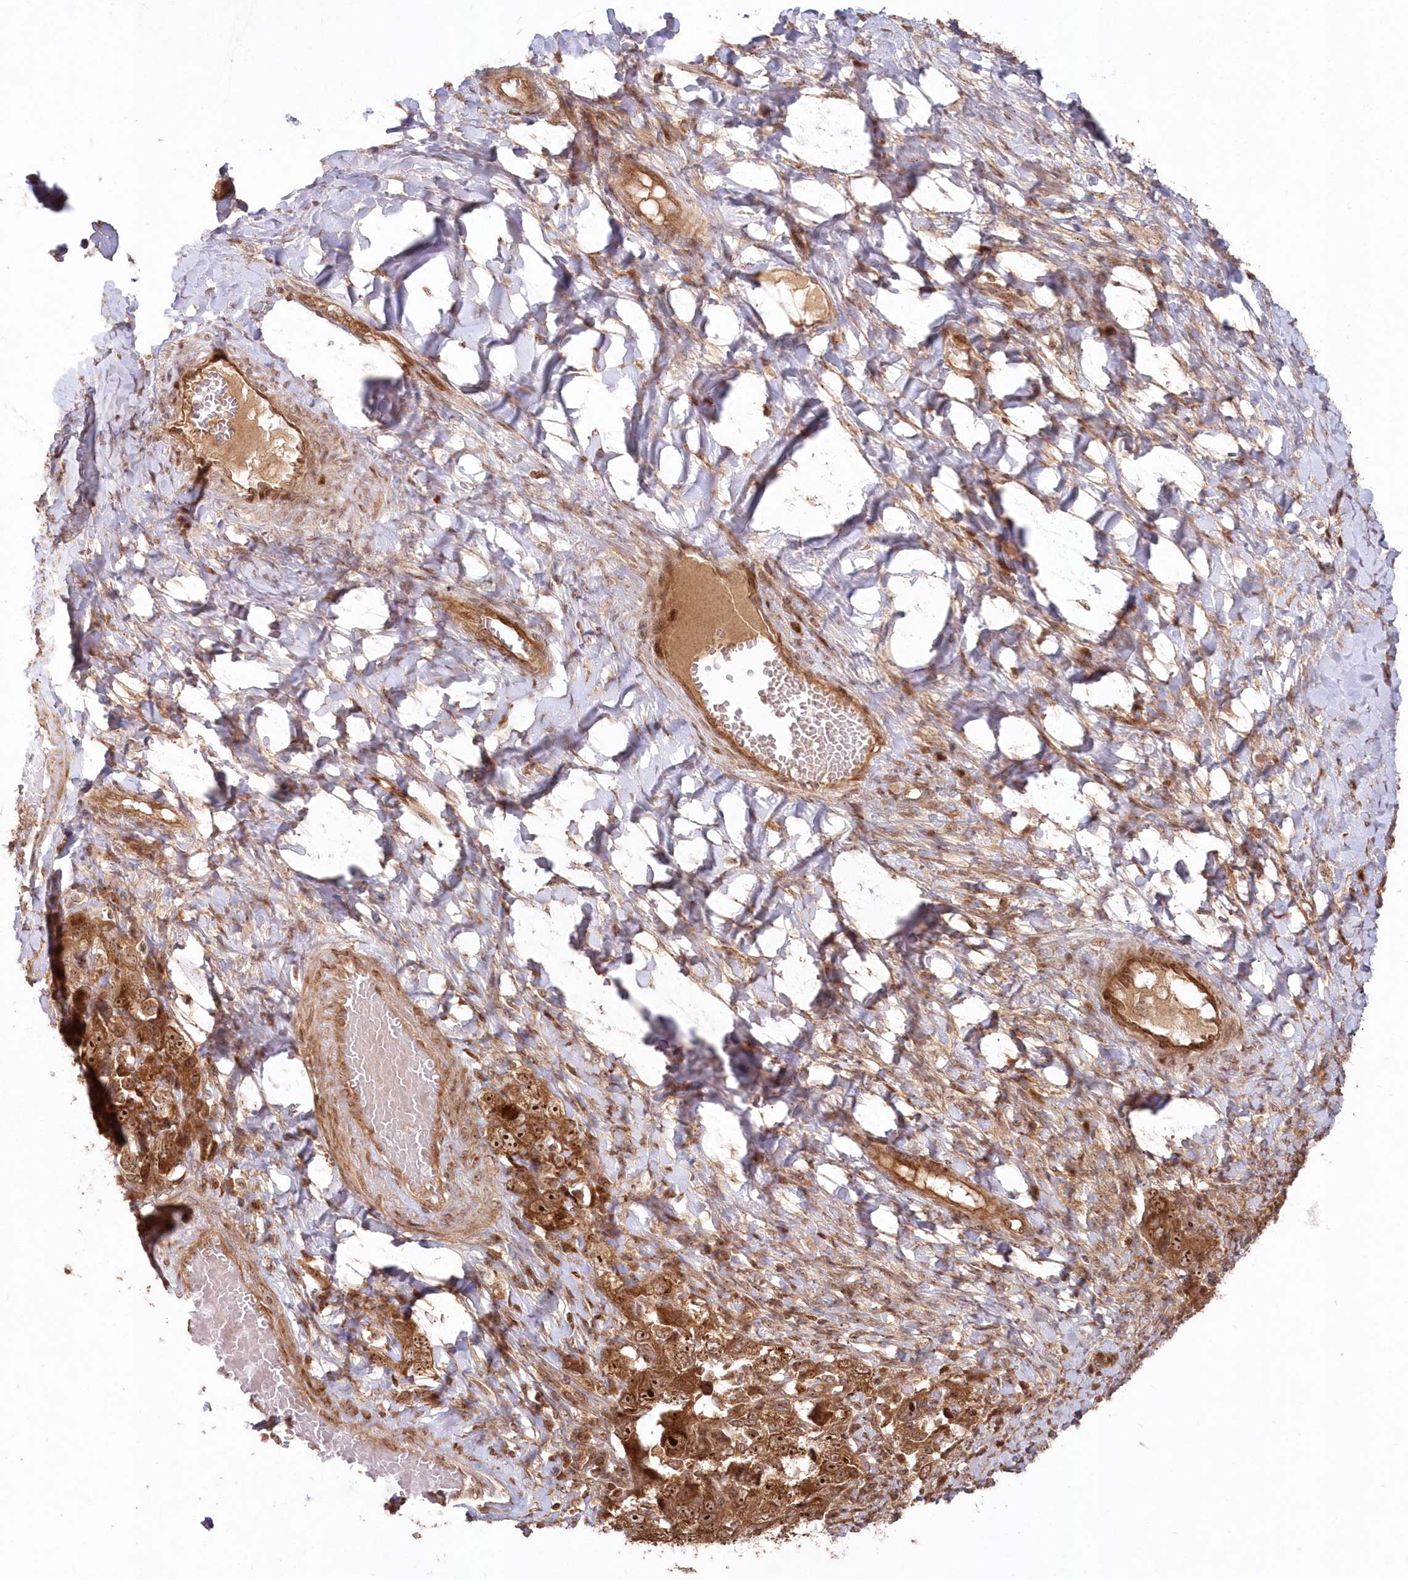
{"staining": {"intensity": "strong", "quantity": ">75%", "location": "cytoplasmic/membranous,nuclear"}, "tissue": "ovarian cancer", "cell_type": "Tumor cells", "image_type": "cancer", "snomed": [{"axis": "morphology", "description": "Carcinoma, NOS"}, {"axis": "morphology", "description": "Cystadenocarcinoma, serous, NOS"}, {"axis": "topography", "description": "Ovary"}], "caption": "Protein analysis of ovarian cancer tissue displays strong cytoplasmic/membranous and nuclear positivity in approximately >75% of tumor cells. The protein is shown in brown color, while the nuclei are stained blue.", "gene": "SERINC1", "patient": {"sex": "female", "age": 69}}